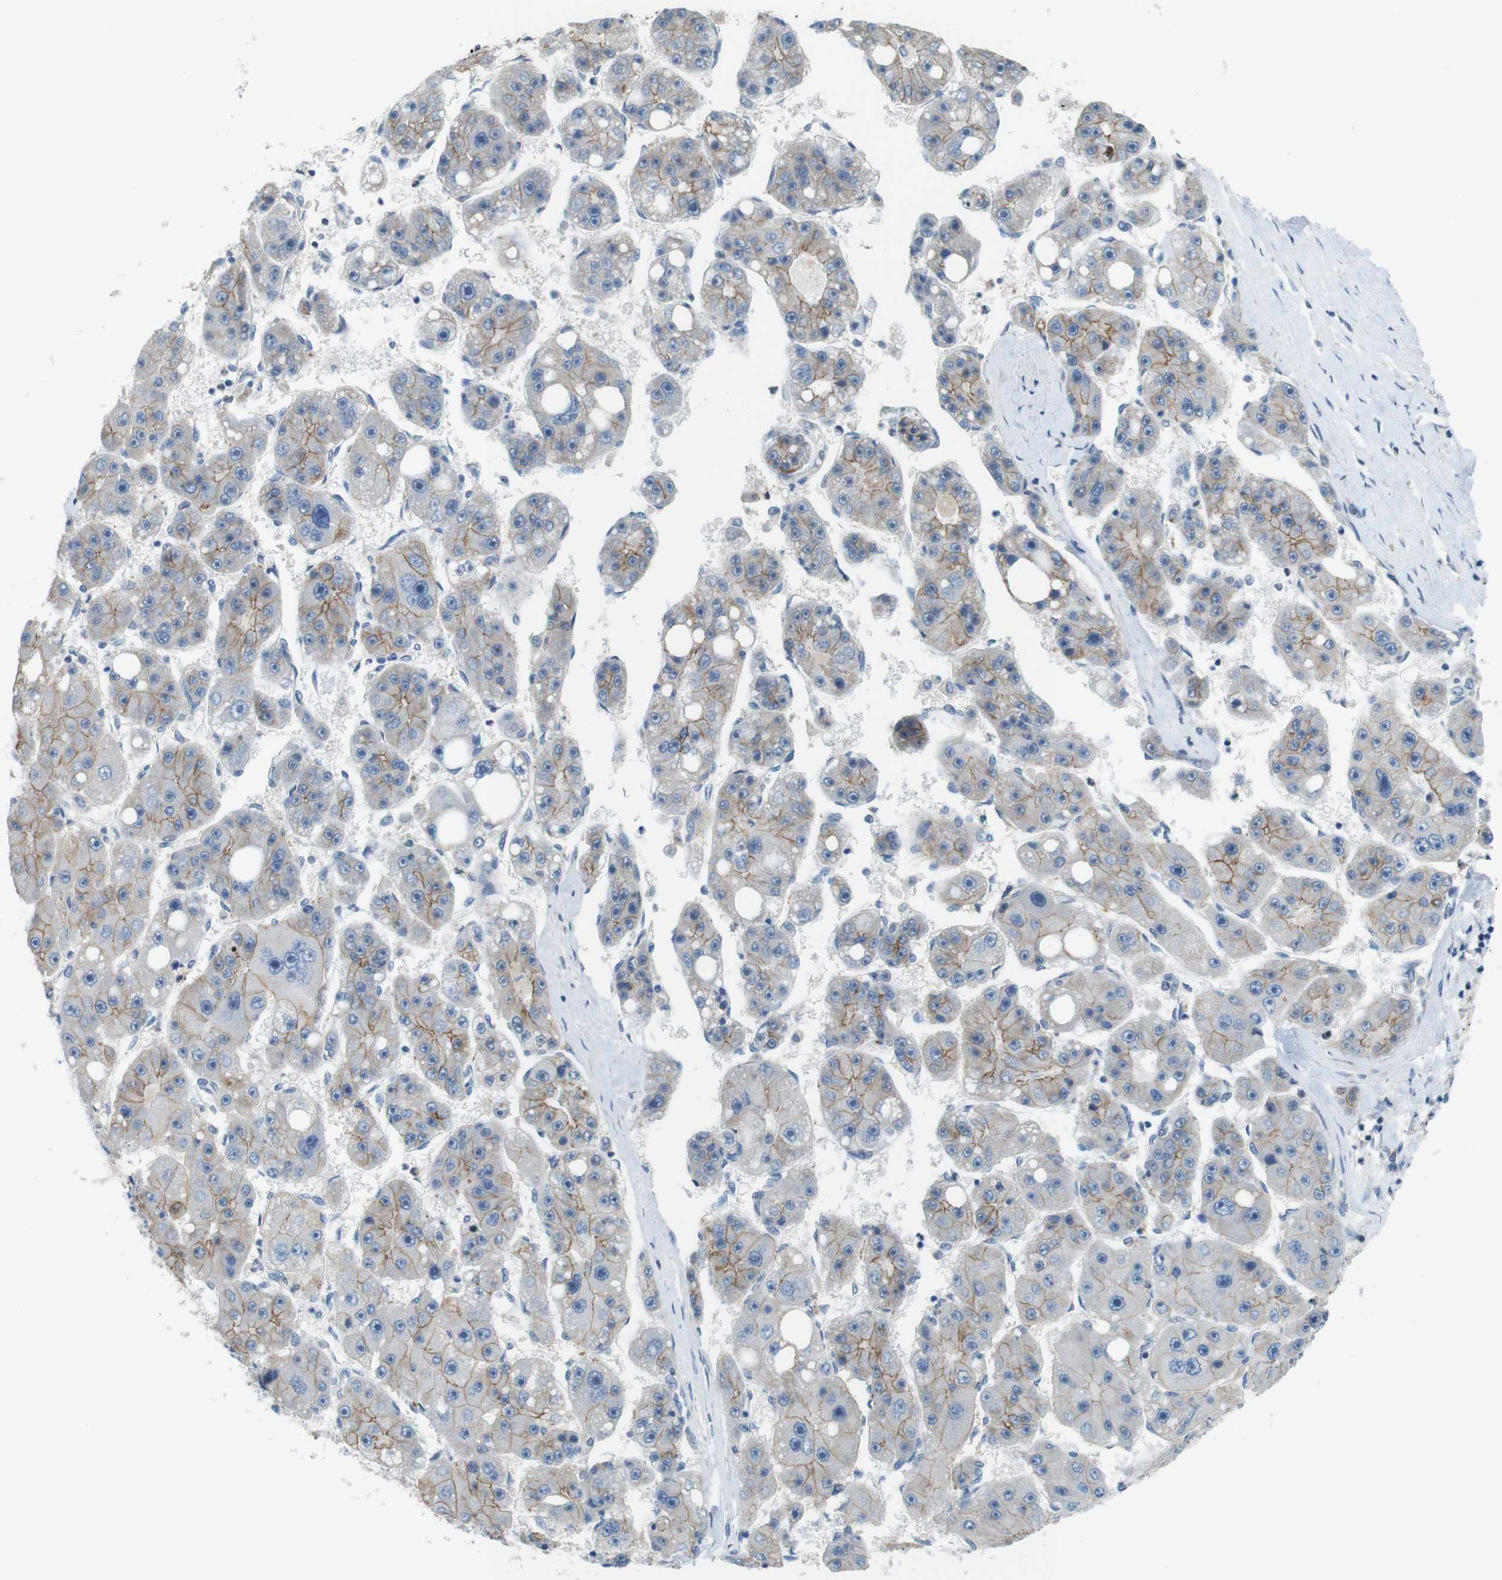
{"staining": {"intensity": "weak", "quantity": "25%-75%", "location": "cytoplasmic/membranous"}, "tissue": "liver cancer", "cell_type": "Tumor cells", "image_type": "cancer", "snomed": [{"axis": "morphology", "description": "Carcinoma, Hepatocellular, NOS"}, {"axis": "topography", "description": "Liver"}], "caption": "Protein analysis of liver cancer tissue reveals weak cytoplasmic/membranous staining in approximately 25%-75% of tumor cells.", "gene": "PCDH10", "patient": {"sex": "female", "age": 61}}